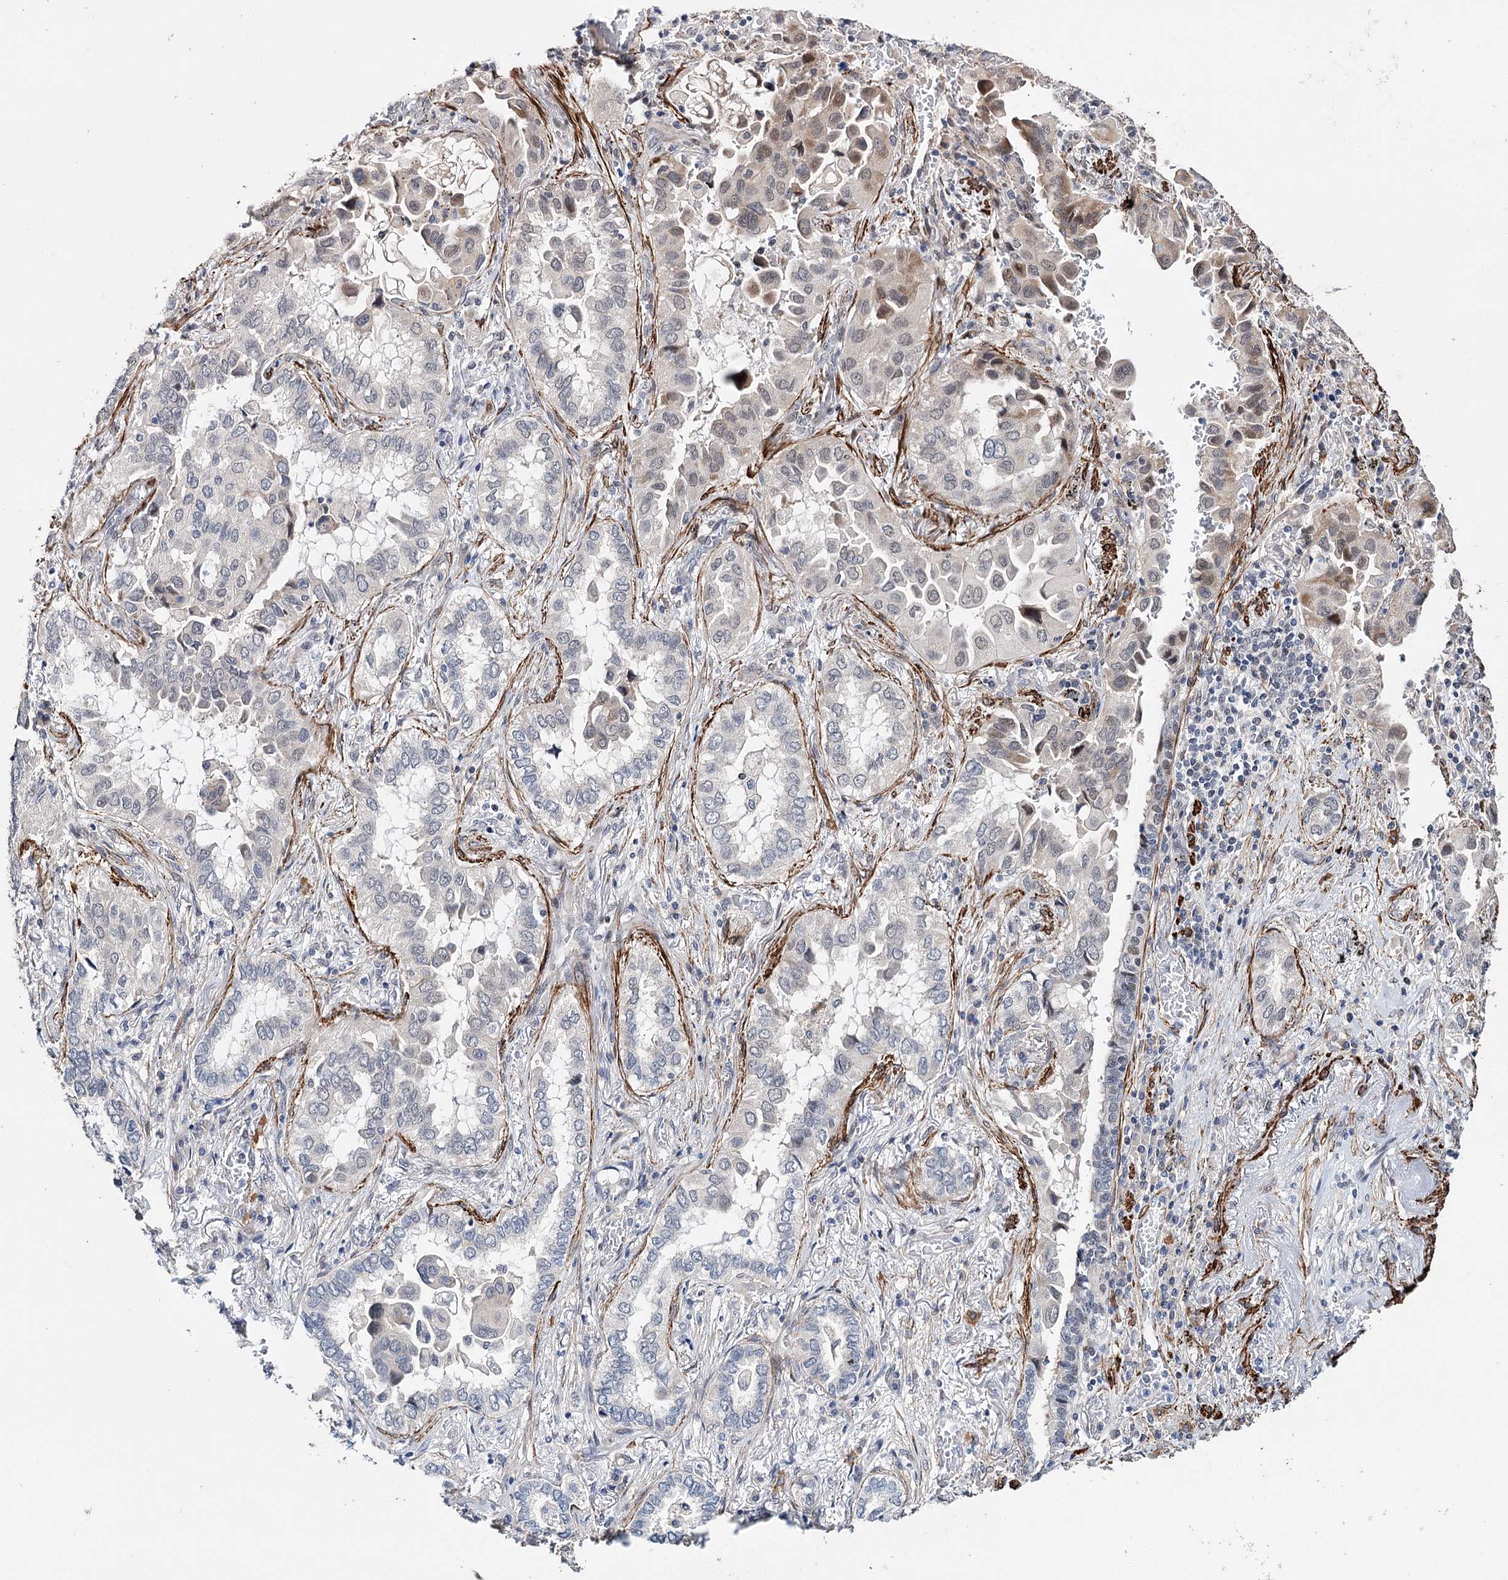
{"staining": {"intensity": "weak", "quantity": "<25%", "location": "cytoplasmic/membranous,nuclear"}, "tissue": "lung cancer", "cell_type": "Tumor cells", "image_type": "cancer", "snomed": [{"axis": "morphology", "description": "Adenocarcinoma, NOS"}, {"axis": "topography", "description": "Lung"}], "caption": "Tumor cells show no significant protein expression in lung cancer.", "gene": "CFAP46", "patient": {"sex": "female", "age": 76}}